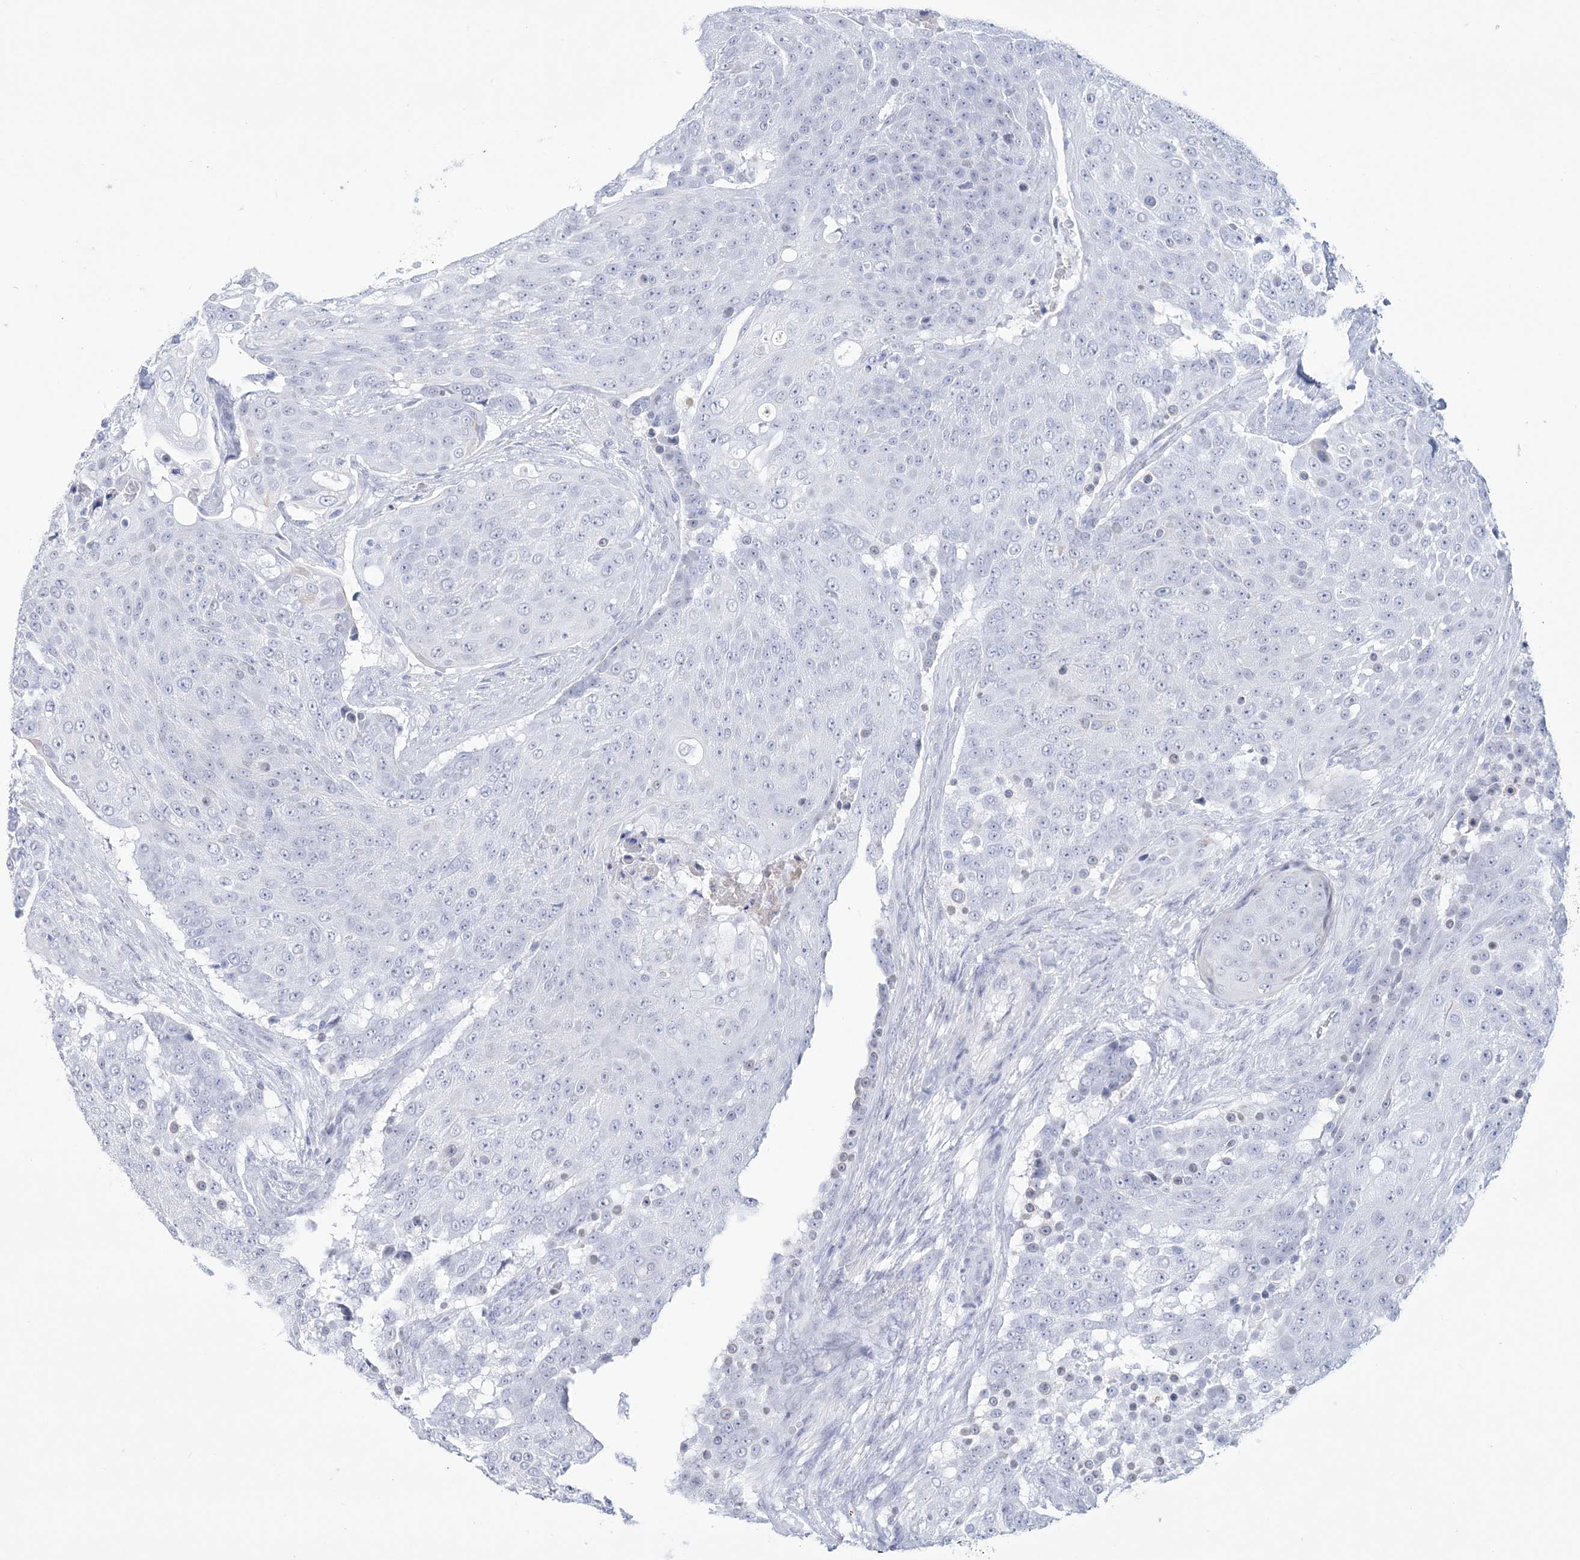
{"staining": {"intensity": "negative", "quantity": "none", "location": "none"}, "tissue": "urothelial cancer", "cell_type": "Tumor cells", "image_type": "cancer", "snomed": [{"axis": "morphology", "description": "Urothelial carcinoma, High grade"}, {"axis": "topography", "description": "Urinary bladder"}], "caption": "Photomicrograph shows no significant protein expression in tumor cells of high-grade urothelial carcinoma. (Stains: DAB immunohistochemistry with hematoxylin counter stain, Microscopy: brightfield microscopy at high magnification).", "gene": "DPCD", "patient": {"sex": "female", "age": 63}}